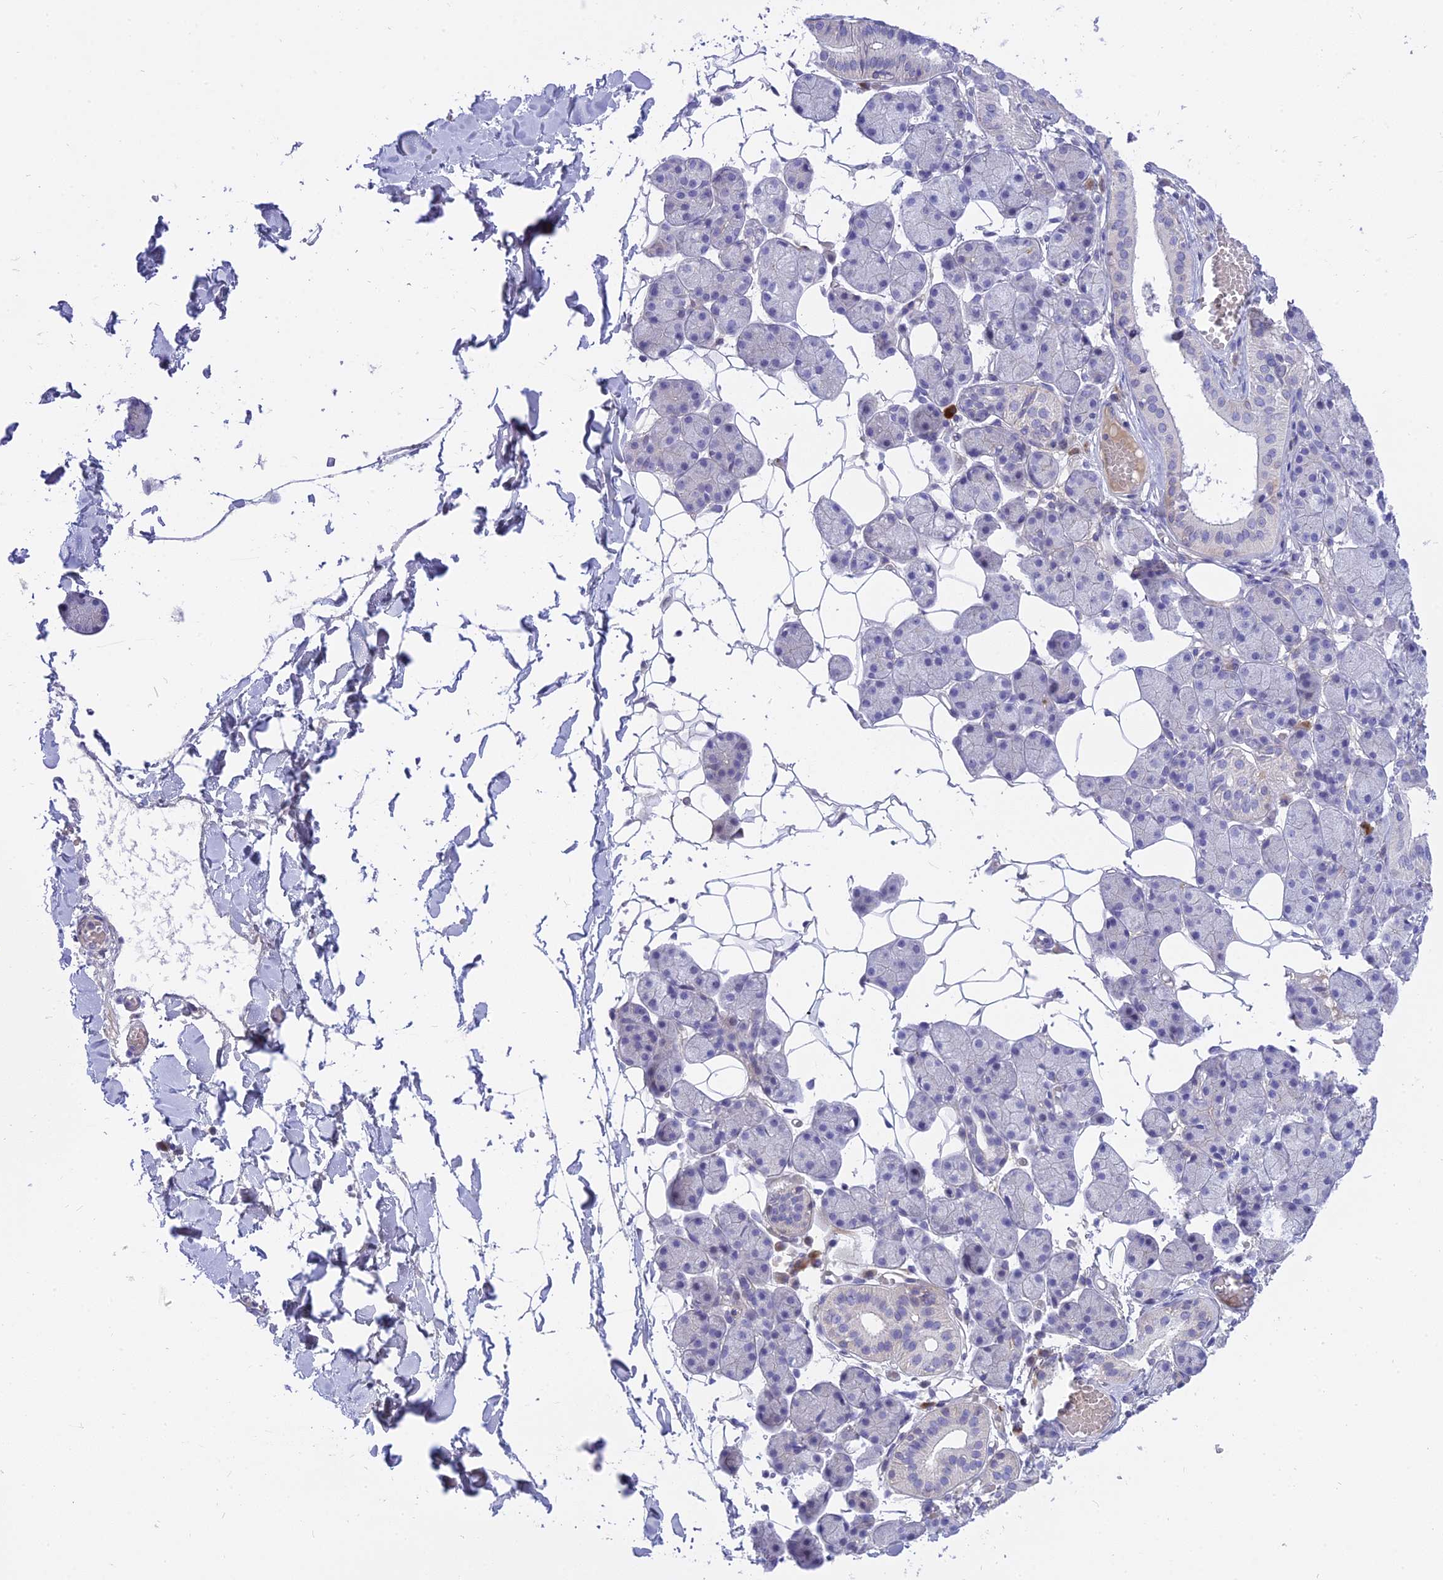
{"staining": {"intensity": "negative", "quantity": "none", "location": "none"}, "tissue": "salivary gland", "cell_type": "Glandular cells", "image_type": "normal", "snomed": [{"axis": "morphology", "description": "Normal tissue, NOS"}, {"axis": "topography", "description": "Salivary gland"}], "caption": "Salivary gland stained for a protein using immunohistochemistry demonstrates no positivity glandular cells.", "gene": "MBD3L1", "patient": {"sex": "female", "age": 33}}